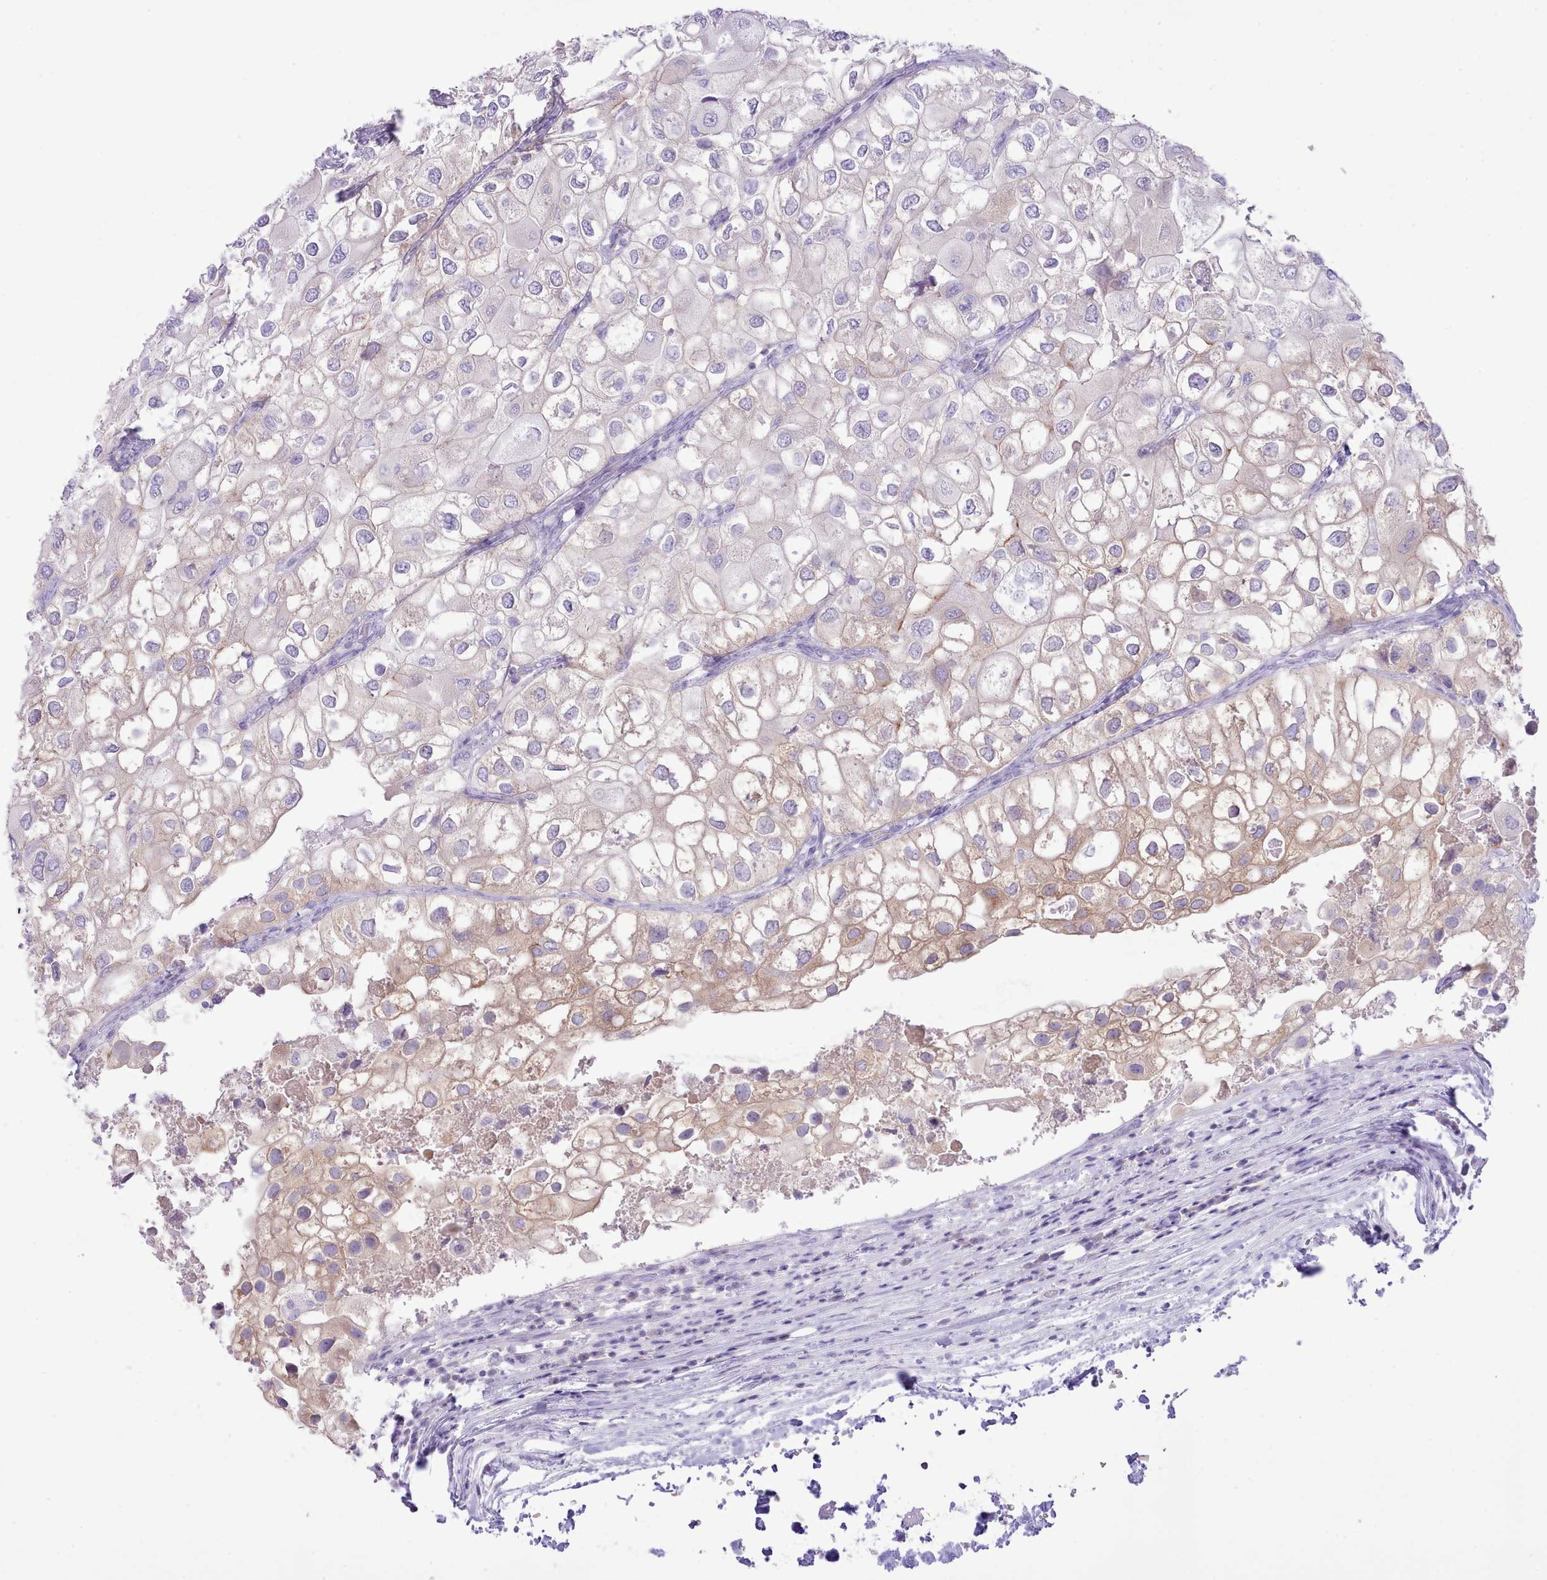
{"staining": {"intensity": "weak", "quantity": "<25%", "location": "cytoplasmic/membranous"}, "tissue": "urothelial cancer", "cell_type": "Tumor cells", "image_type": "cancer", "snomed": [{"axis": "morphology", "description": "Urothelial carcinoma, High grade"}, {"axis": "topography", "description": "Urinary bladder"}], "caption": "Human urothelial carcinoma (high-grade) stained for a protein using immunohistochemistry exhibits no staining in tumor cells.", "gene": "MDFI", "patient": {"sex": "male", "age": 64}}